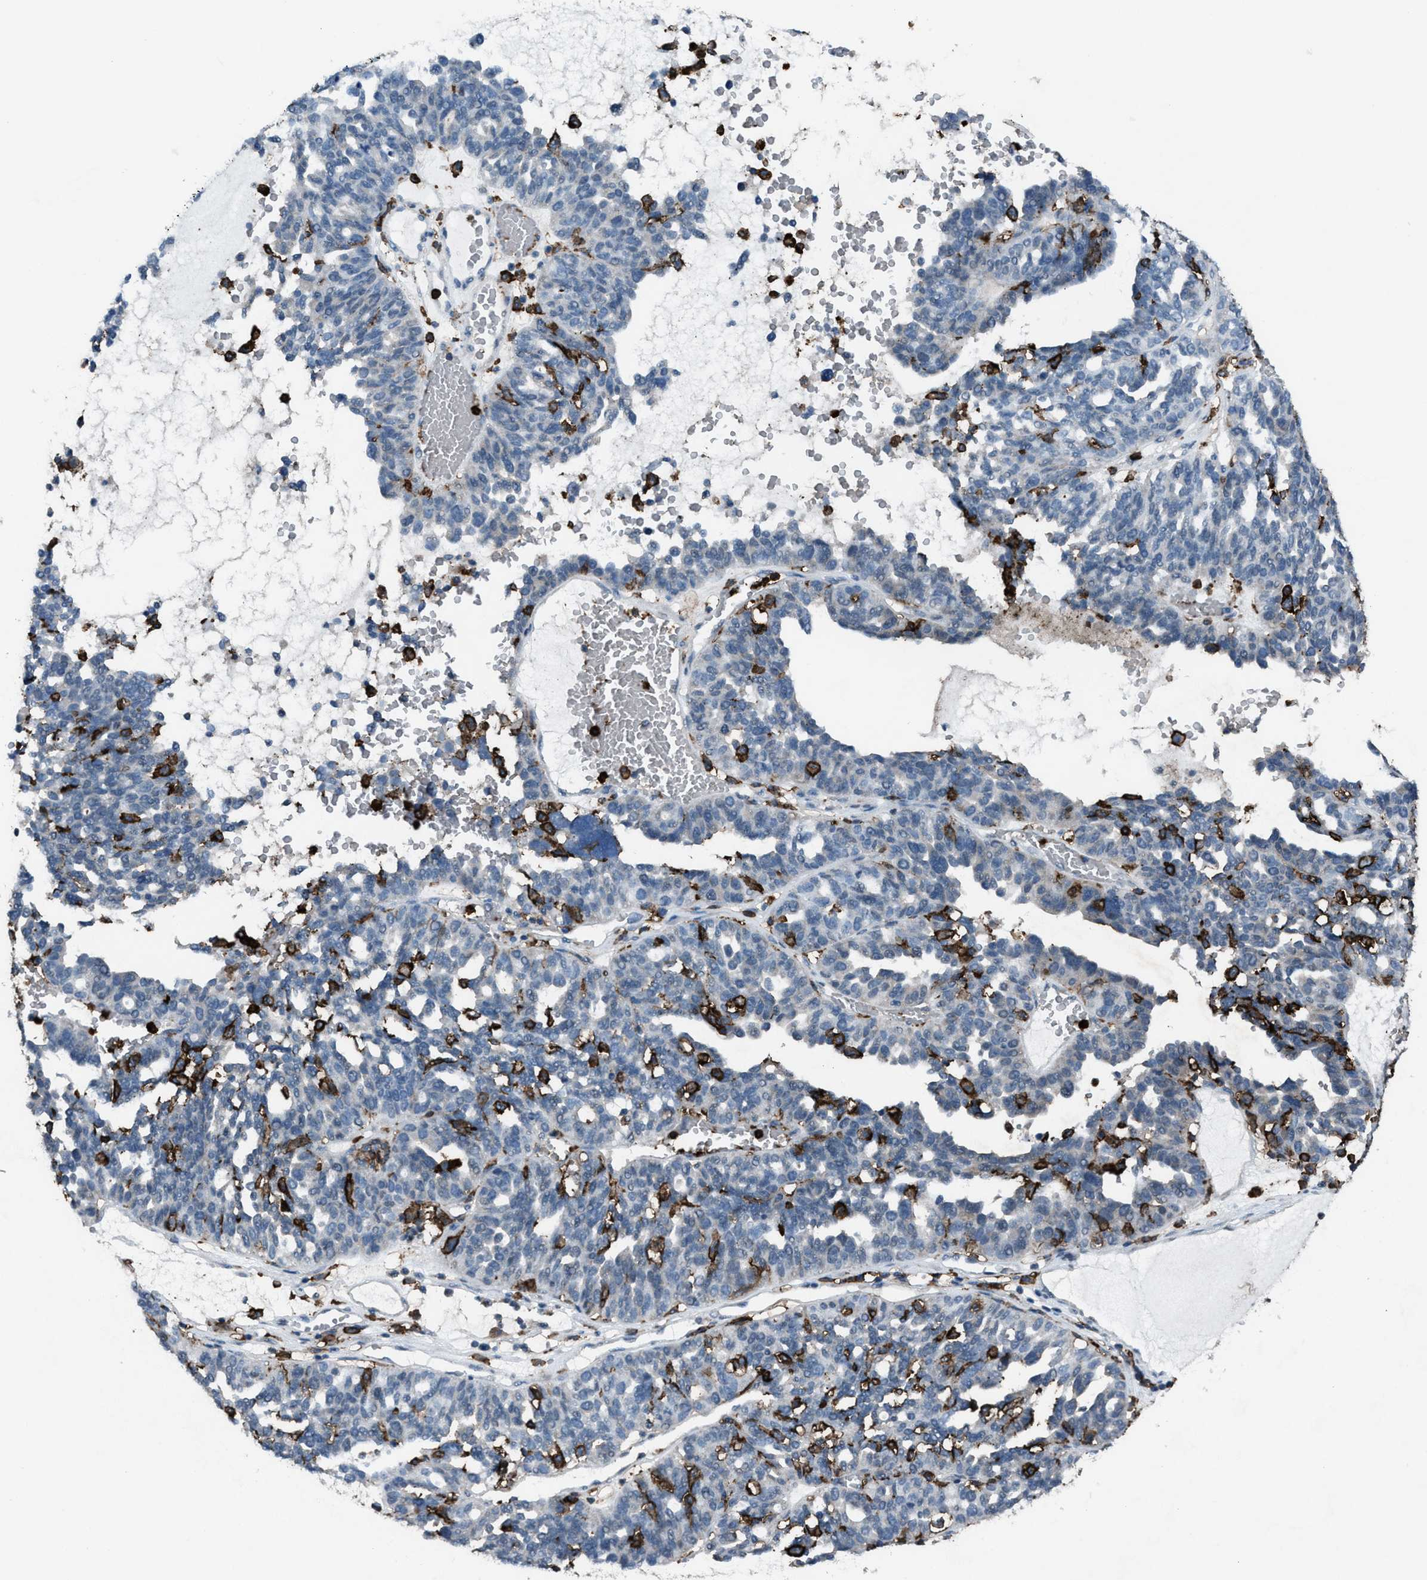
{"staining": {"intensity": "negative", "quantity": "none", "location": "none"}, "tissue": "ovarian cancer", "cell_type": "Tumor cells", "image_type": "cancer", "snomed": [{"axis": "morphology", "description": "Cystadenocarcinoma, serous, NOS"}, {"axis": "topography", "description": "Ovary"}], "caption": "Ovarian cancer was stained to show a protein in brown. There is no significant positivity in tumor cells. The staining was performed using DAB (3,3'-diaminobenzidine) to visualize the protein expression in brown, while the nuclei were stained in blue with hematoxylin (Magnification: 20x).", "gene": "FCER1G", "patient": {"sex": "female", "age": 59}}